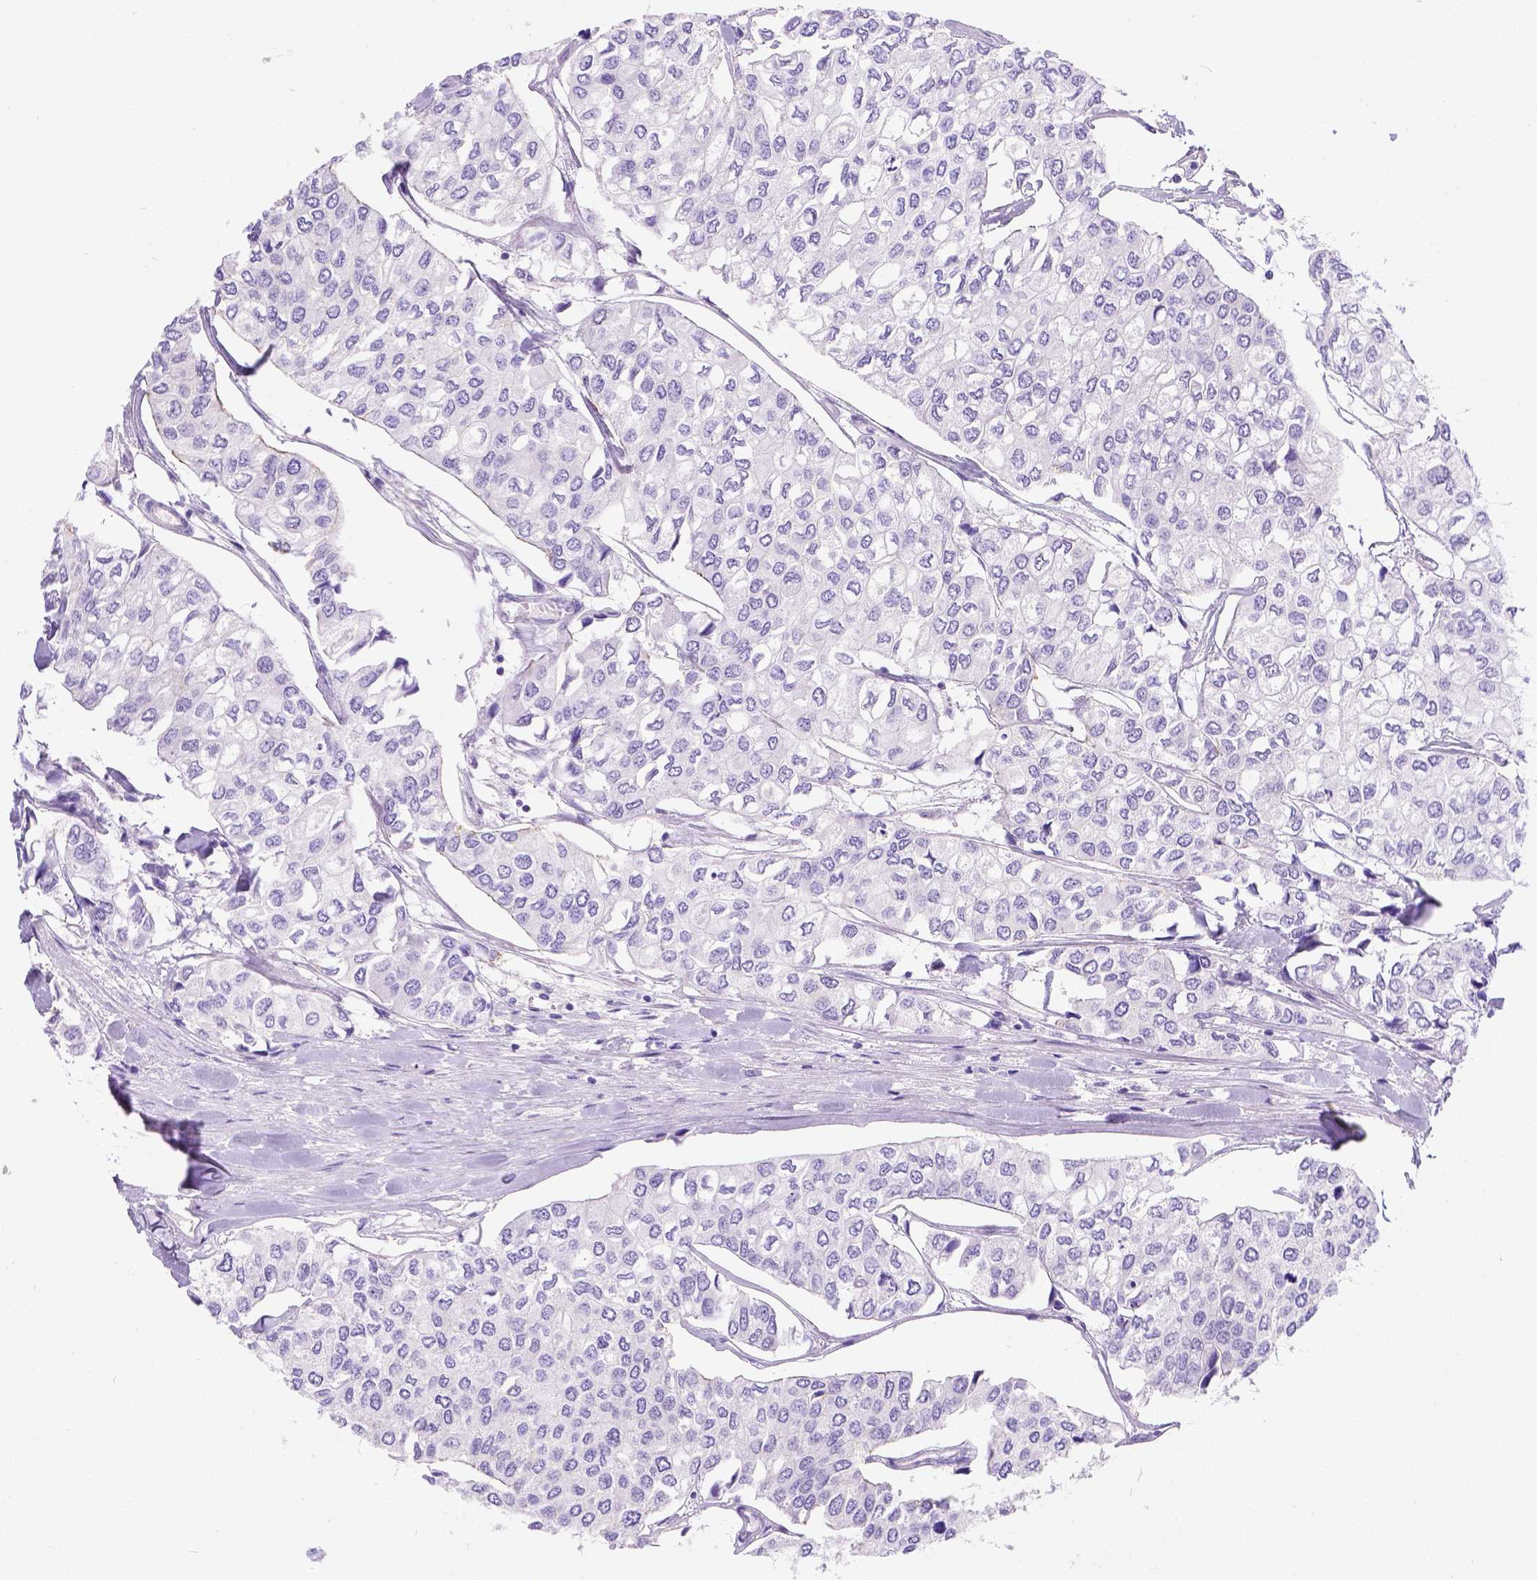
{"staining": {"intensity": "negative", "quantity": "none", "location": "none"}, "tissue": "urothelial cancer", "cell_type": "Tumor cells", "image_type": "cancer", "snomed": [{"axis": "morphology", "description": "Urothelial carcinoma, High grade"}, {"axis": "topography", "description": "Urinary bladder"}], "caption": "Protein analysis of urothelial cancer displays no significant expression in tumor cells. (Brightfield microscopy of DAB immunohistochemistry (IHC) at high magnification).", "gene": "PHF7", "patient": {"sex": "male", "age": 73}}